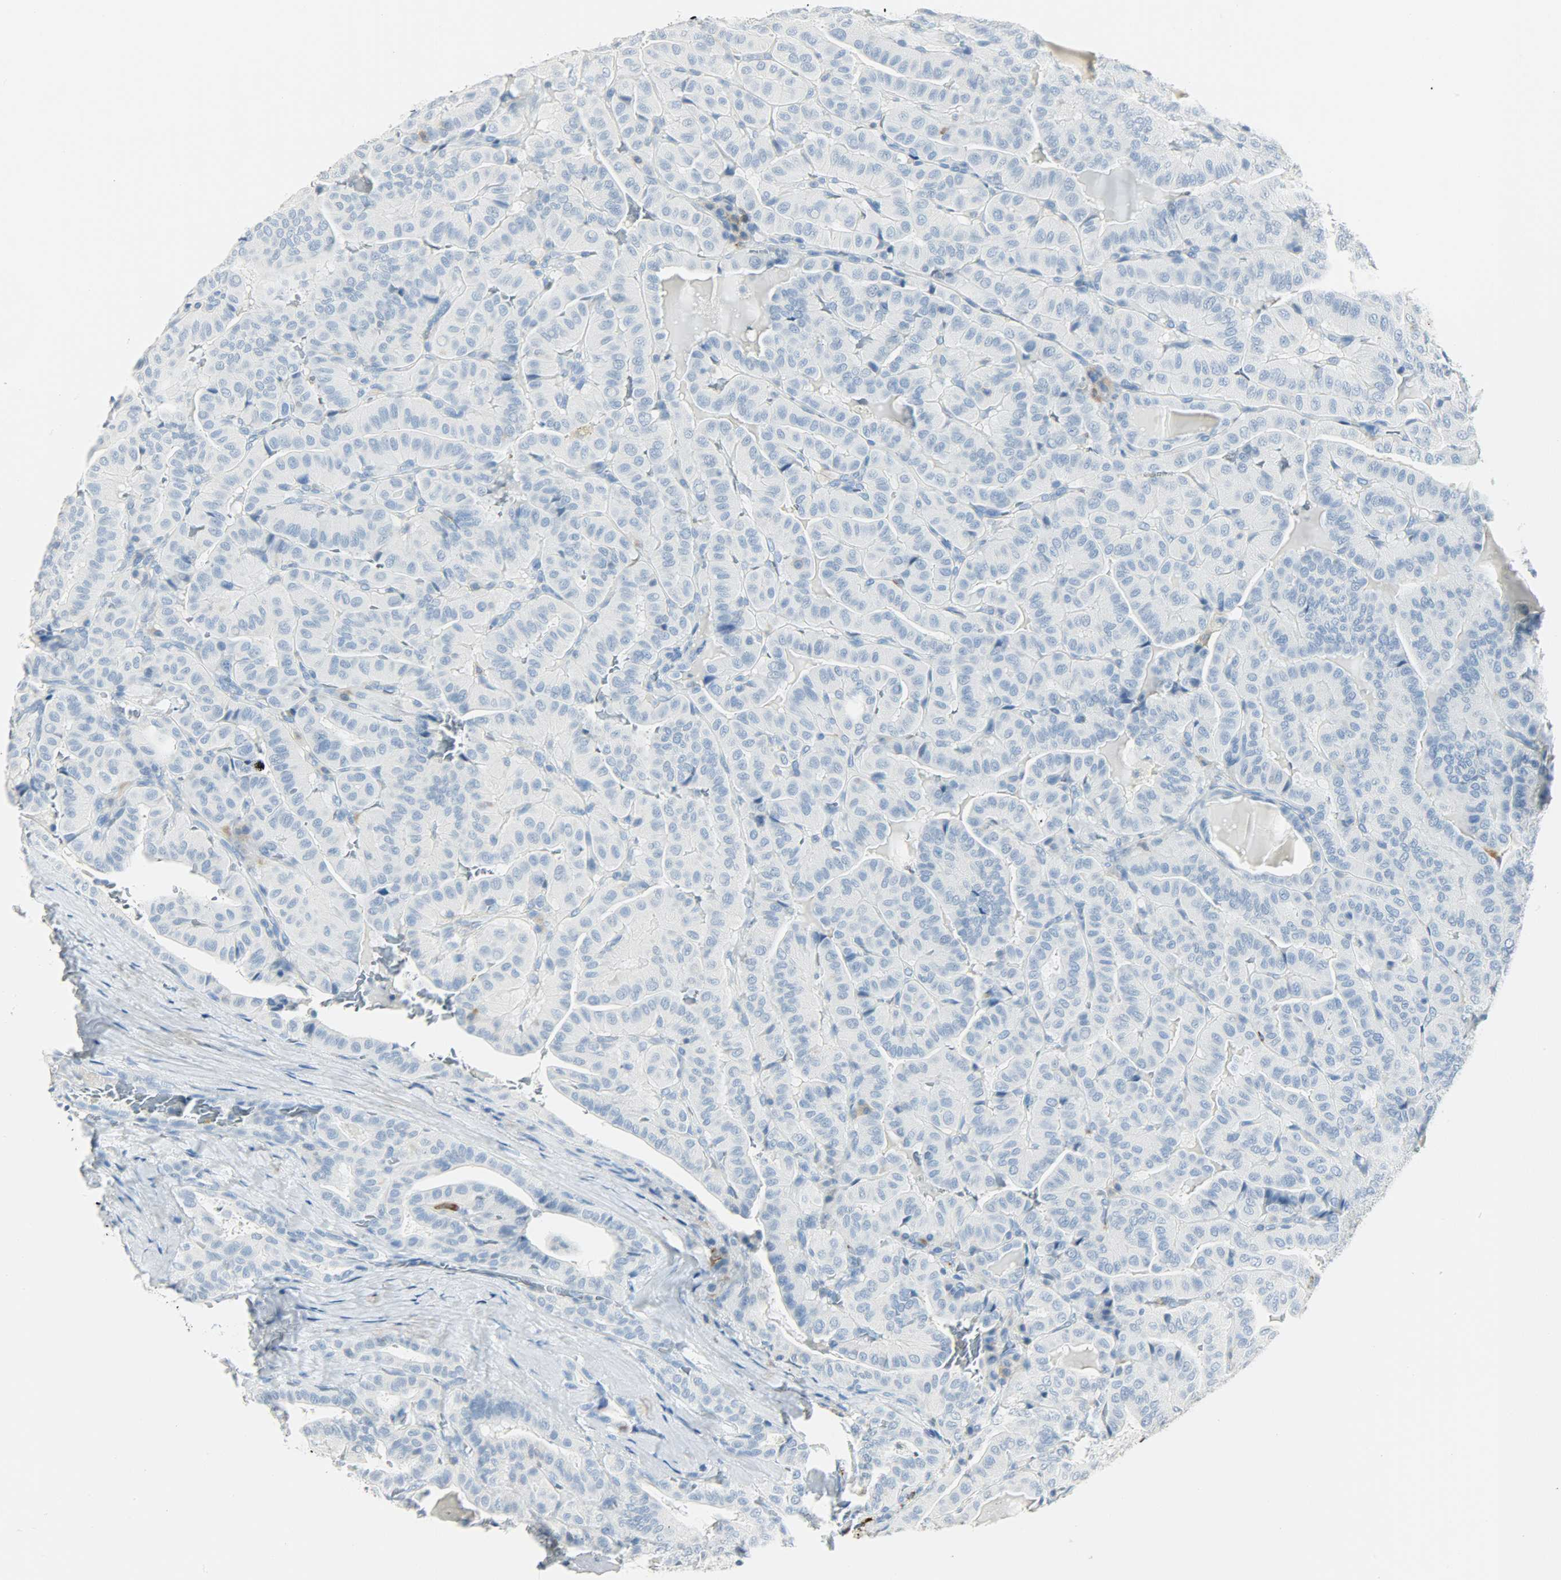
{"staining": {"intensity": "negative", "quantity": "none", "location": "none"}, "tissue": "thyroid cancer", "cell_type": "Tumor cells", "image_type": "cancer", "snomed": [{"axis": "morphology", "description": "Papillary adenocarcinoma, NOS"}, {"axis": "topography", "description": "Thyroid gland"}], "caption": "There is no significant positivity in tumor cells of papillary adenocarcinoma (thyroid).", "gene": "PTPN6", "patient": {"sex": "male", "age": 77}}